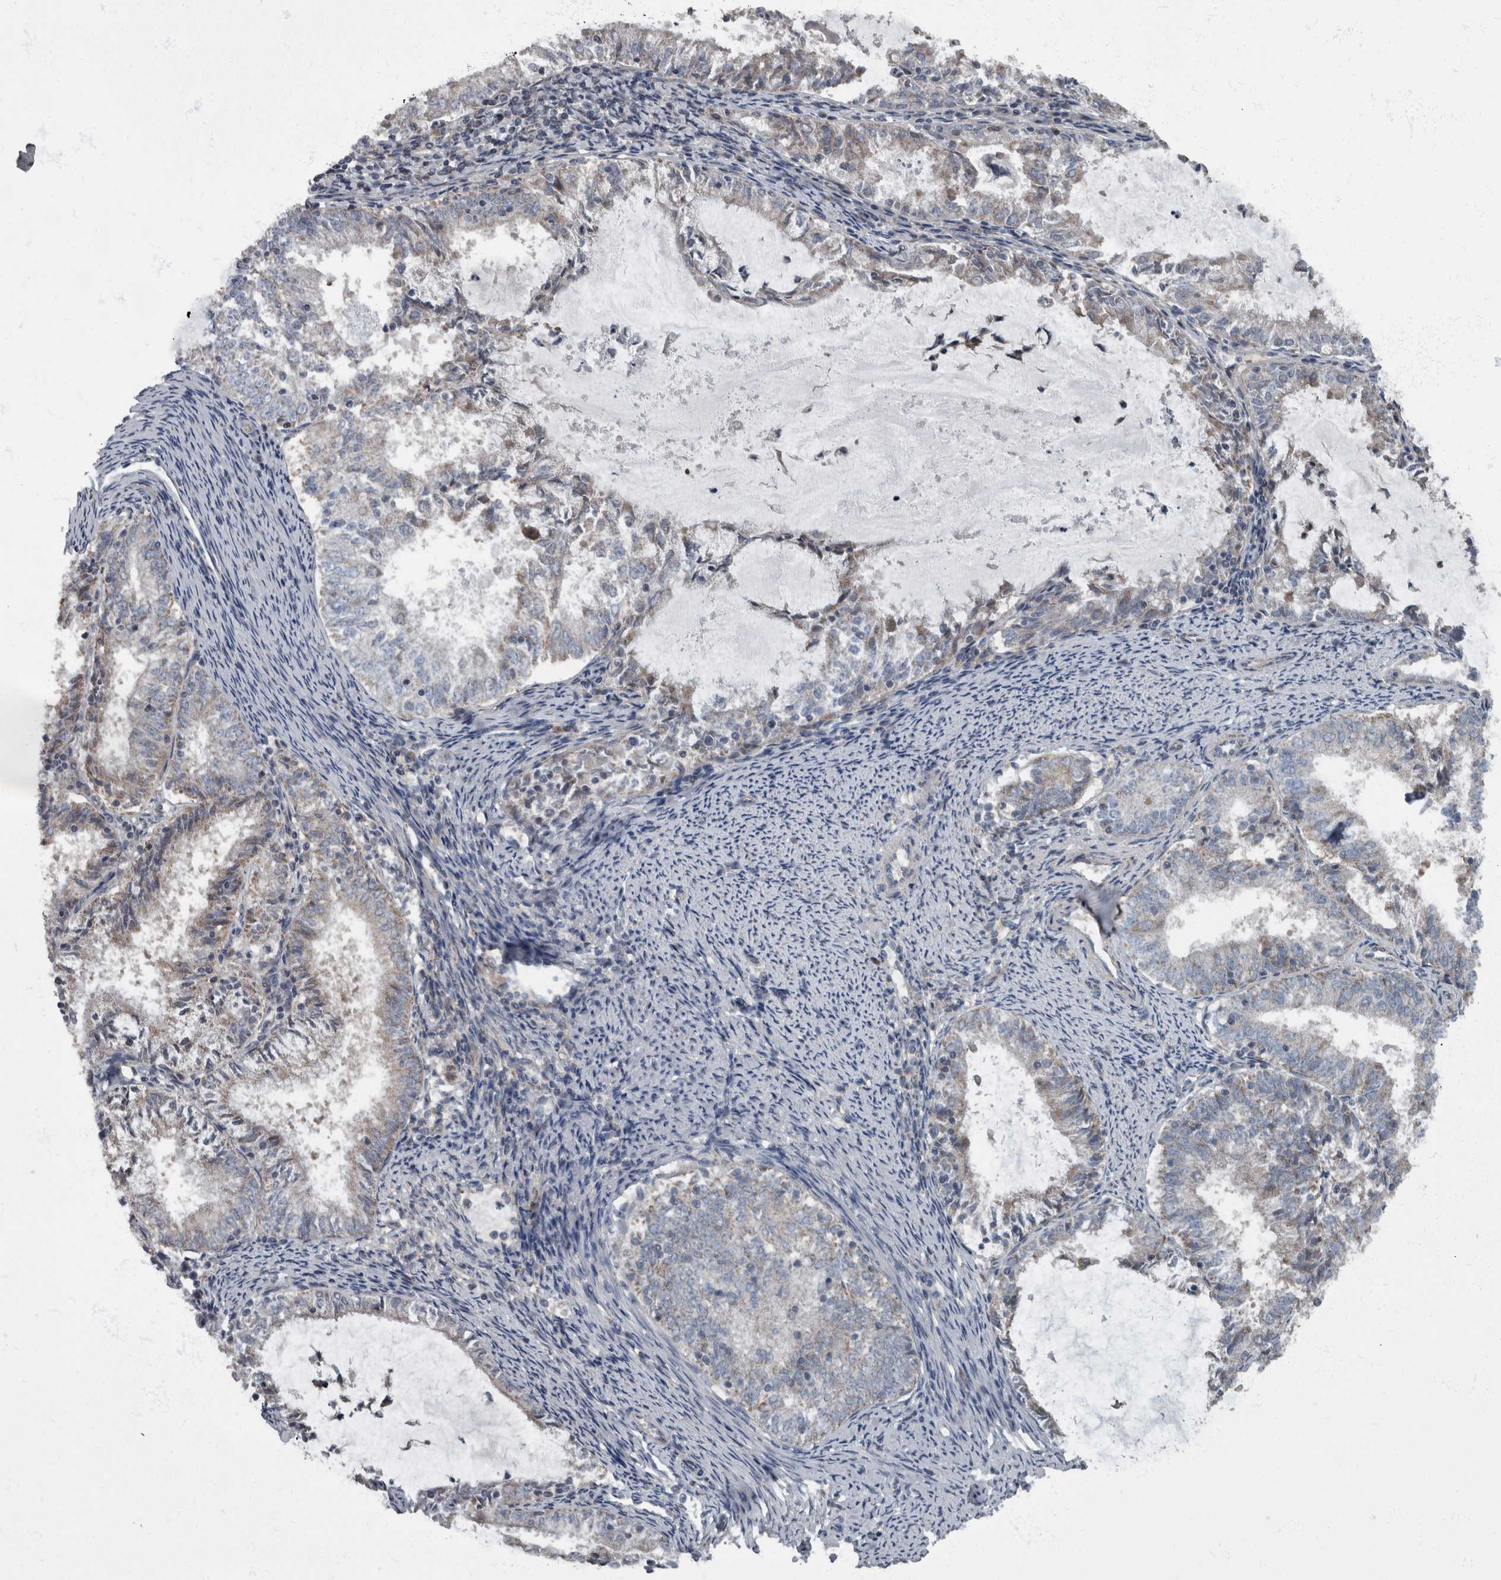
{"staining": {"intensity": "weak", "quantity": "<25%", "location": "cytoplasmic/membranous"}, "tissue": "endometrial cancer", "cell_type": "Tumor cells", "image_type": "cancer", "snomed": [{"axis": "morphology", "description": "Adenocarcinoma, NOS"}, {"axis": "topography", "description": "Endometrium"}], "caption": "Tumor cells are negative for brown protein staining in adenocarcinoma (endometrial).", "gene": "RABGGTB", "patient": {"sex": "female", "age": 57}}